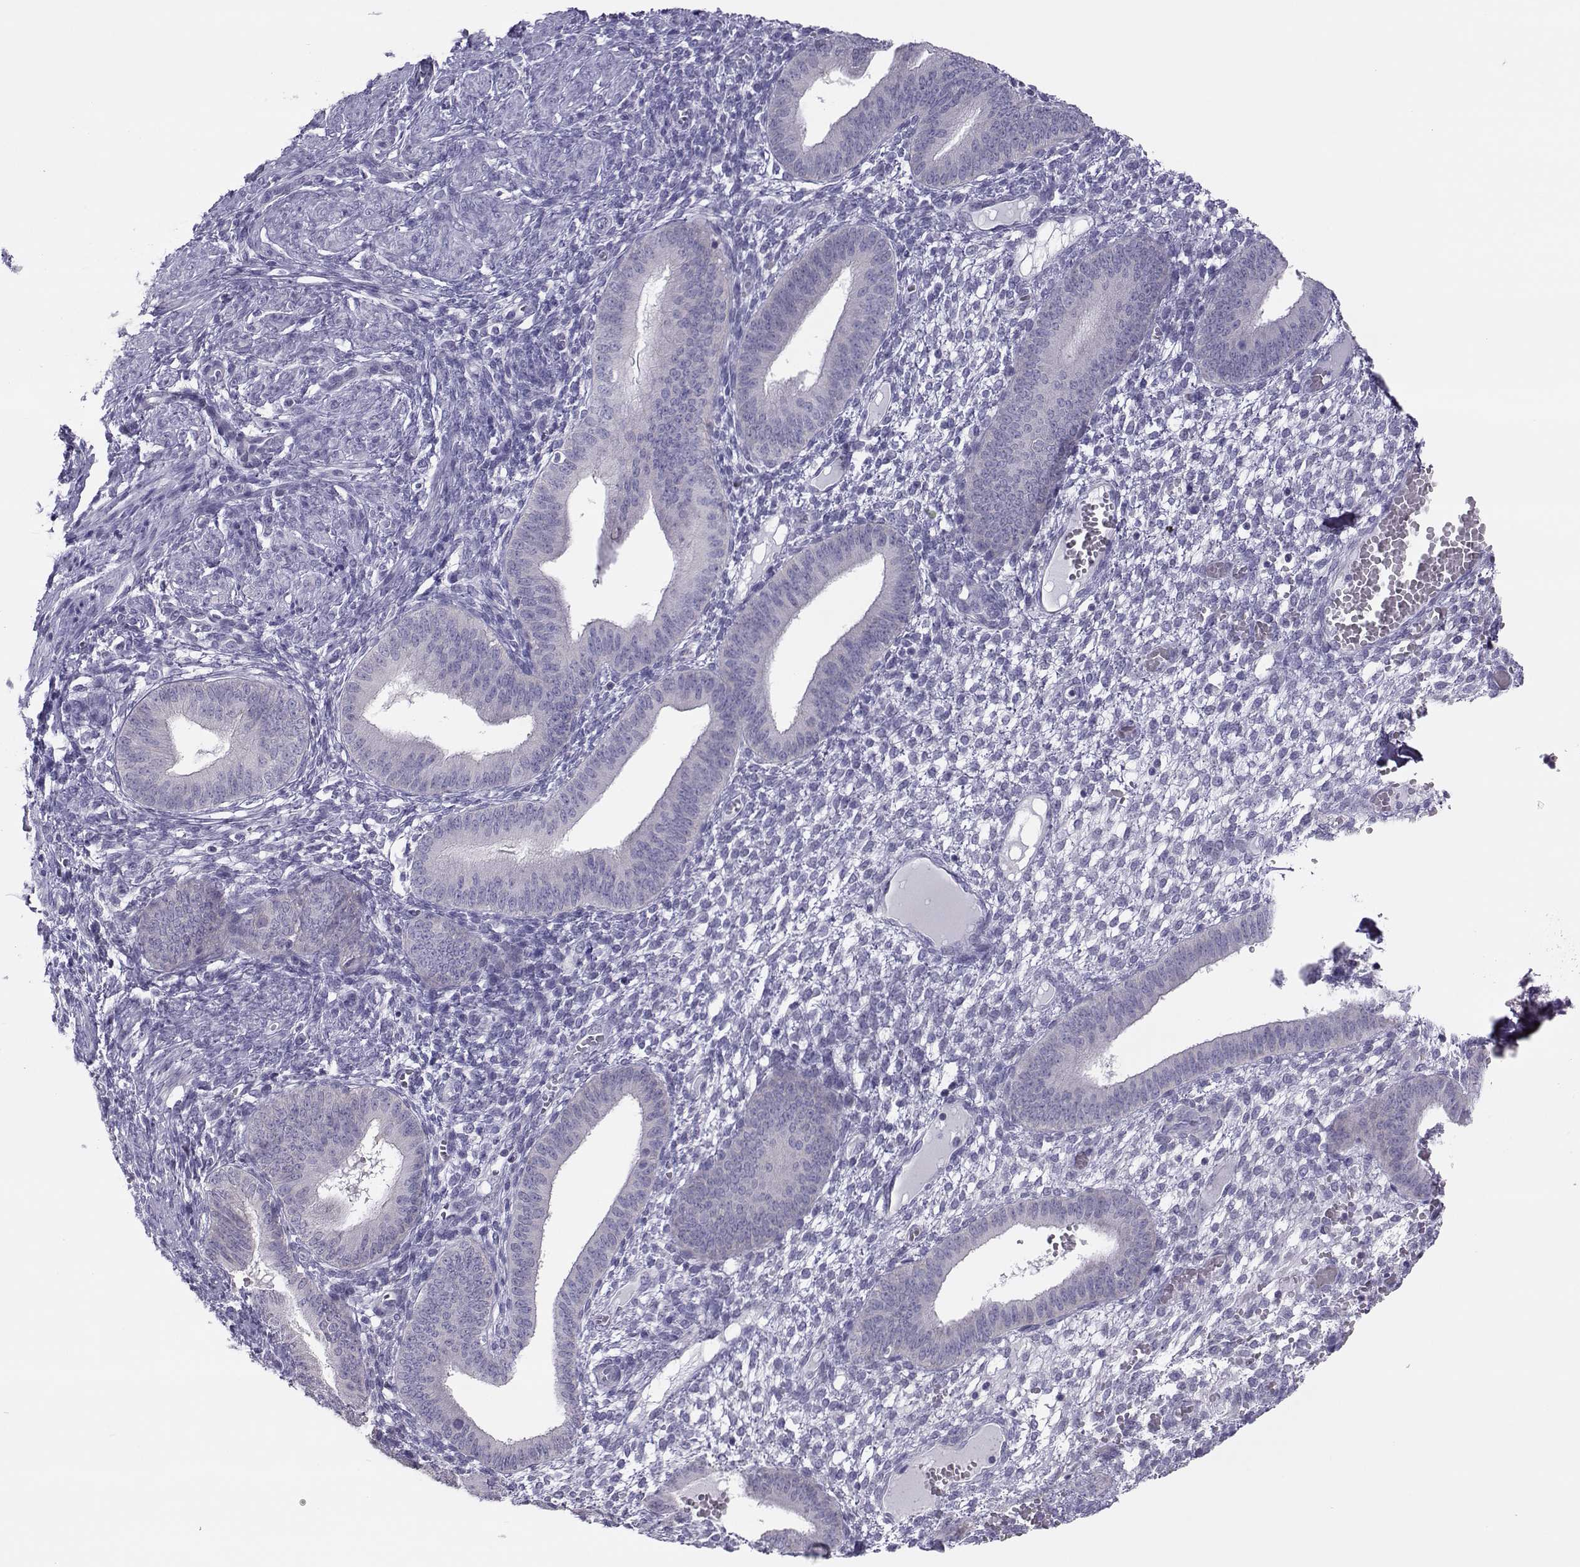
{"staining": {"intensity": "negative", "quantity": "none", "location": "none"}, "tissue": "endometrium", "cell_type": "Cells in endometrial stroma", "image_type": "normal", "snomed": [{"axis": "morphology", "description": "Normal tissue, NOS"}, {"axis": "topography", "description": "Endometrium"}], "caption": "Immunohistochemistry (IHC) histopathology image of benign endometrium: human endometrium stained with DAB demonstrates no significant protein staining in cells in endometrial stroma.", "gene": "TRPM7", "patient": {"sex": "female", "age": 42}}